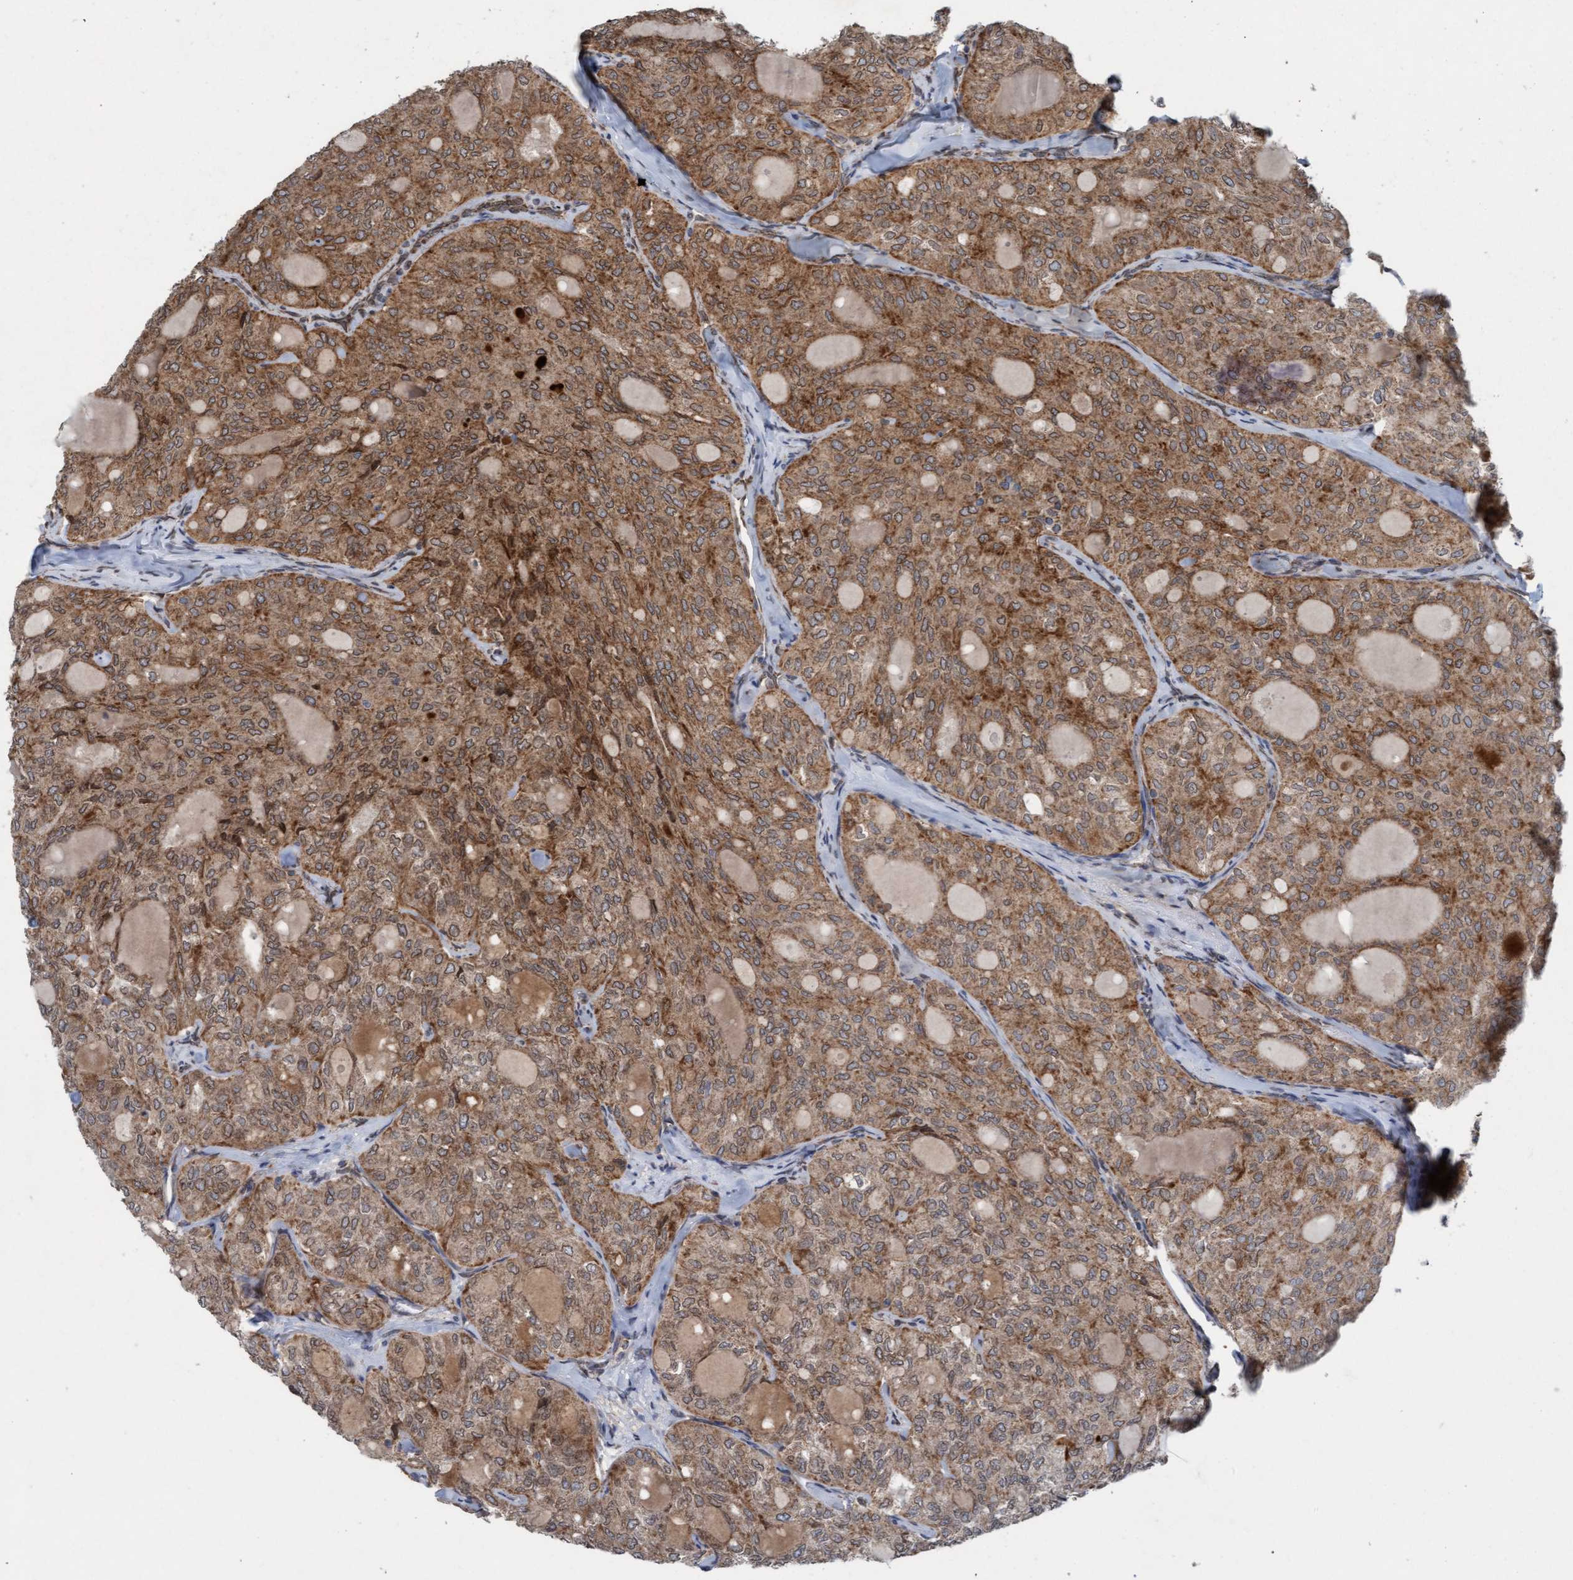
{"staining": {"intensity": "moderate", "quantity": ">75%", "location": "cytoplasmic/membranous"}, "tissue": "thyroid cancer", "cell_type": "Tumor cells", "image_type": "cancer", "snomed": [{"axis": "morphology", "description": "Follicular adenoma carcinoma, NOS"}, {"axis": "topography", "description": "Thyroid gland"}], "caption": "This image exhibits immunohistochemistry staining of human follicular adenoma carcinoma (thyroid), with medium moderate cytoplasmic/membranous staining in about >75% of tumor cells.", "gene": "MRPS23", "patient": {"sex": "male", "age": 75}}